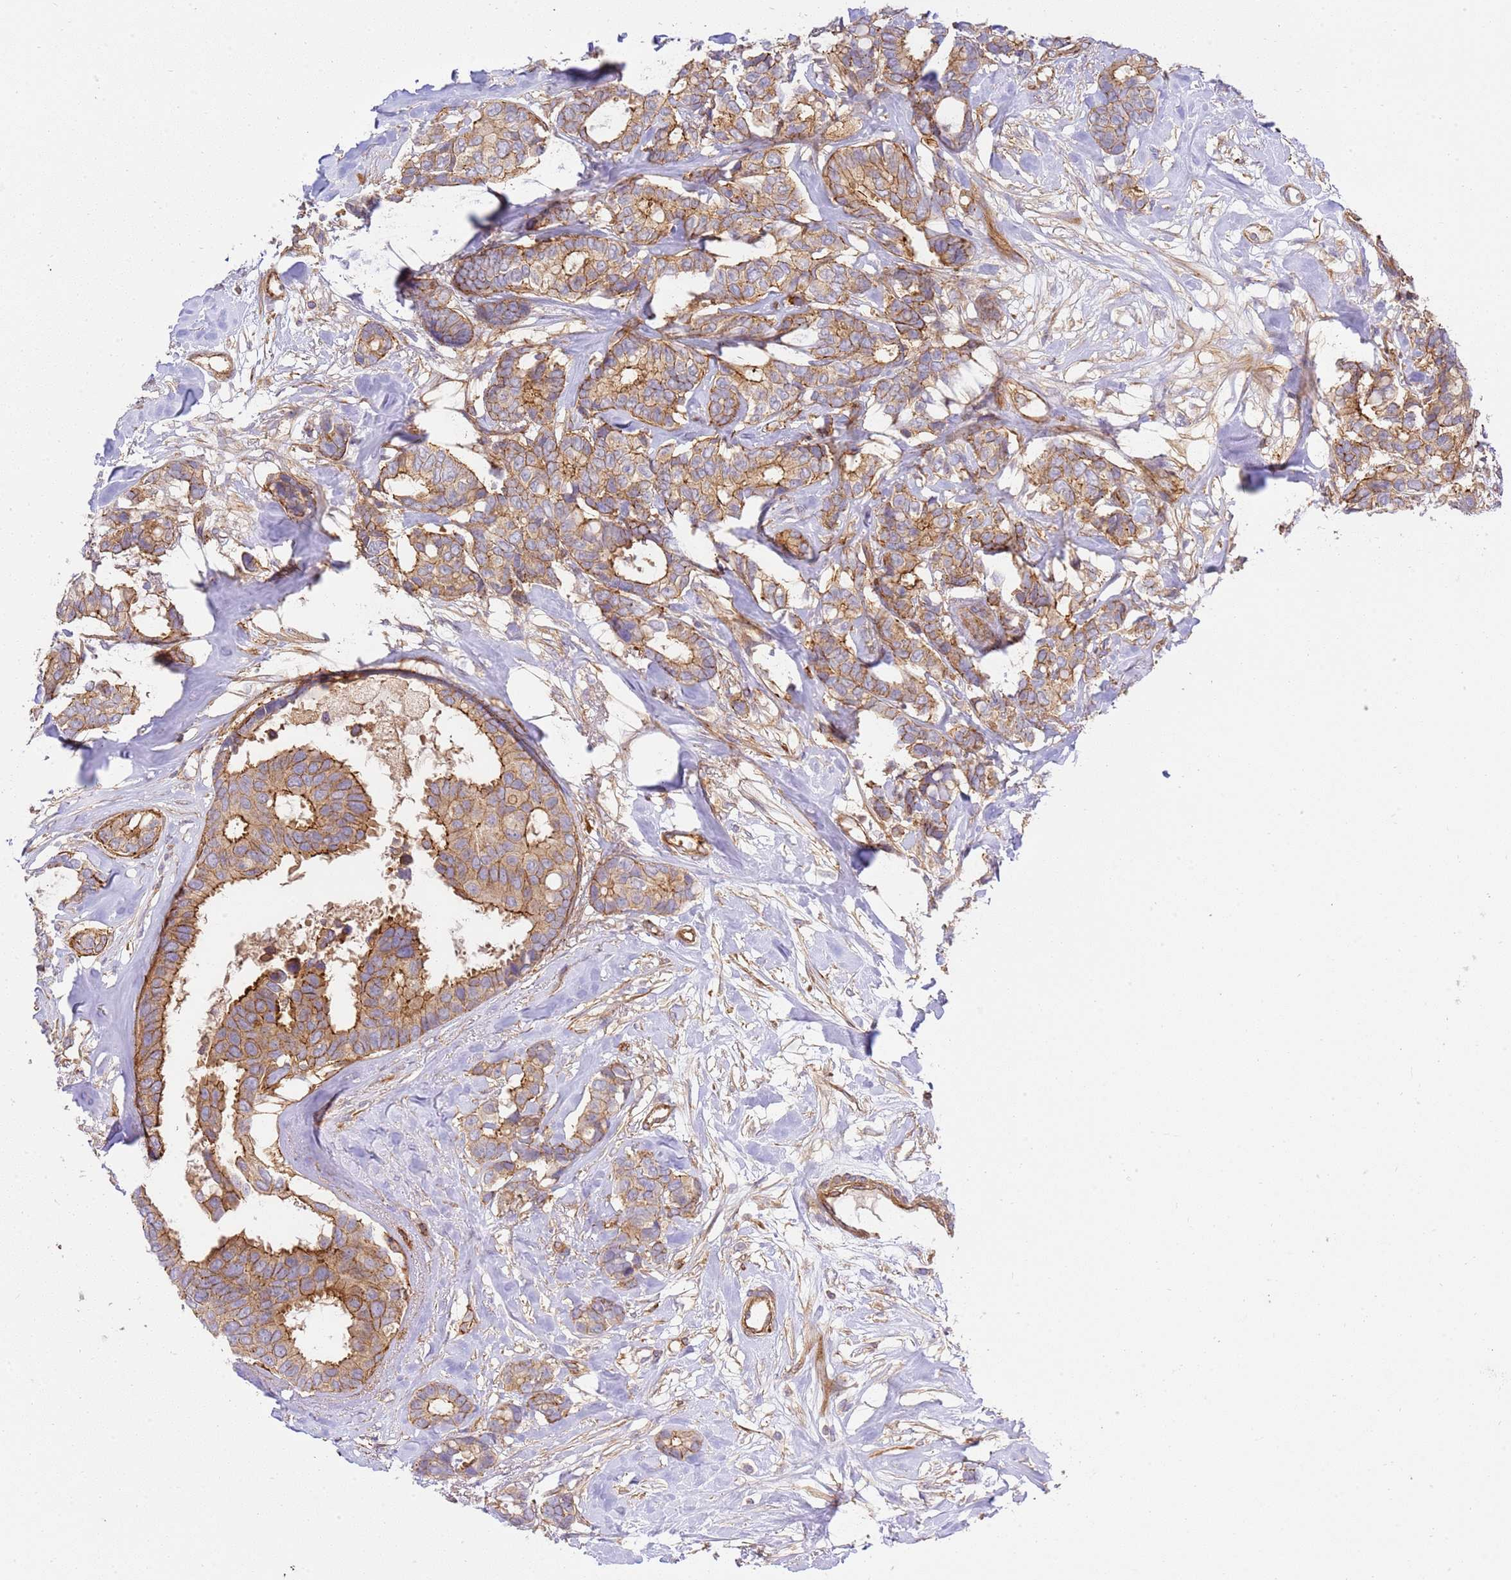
{"staining": {"intensity": "moderate", "quantity": ">75%", "location": "cytoplasmic/membranous"}, "tissue": "breast cancer", "cell_type": "Tumor cells", "image_type": "cancer", "snomed": [{"axis": "morphology", "description": "Duct carcinoma"}, {"axis": "topography", "description": "Breast"}], "caption": "Protein staining exhibits moderate cytoplasmic/membranous positivity in about >75% of tumor cells in breast cancer.", "gene": "EFCAB8", "patient": {"sex": "female", "age": 87}}